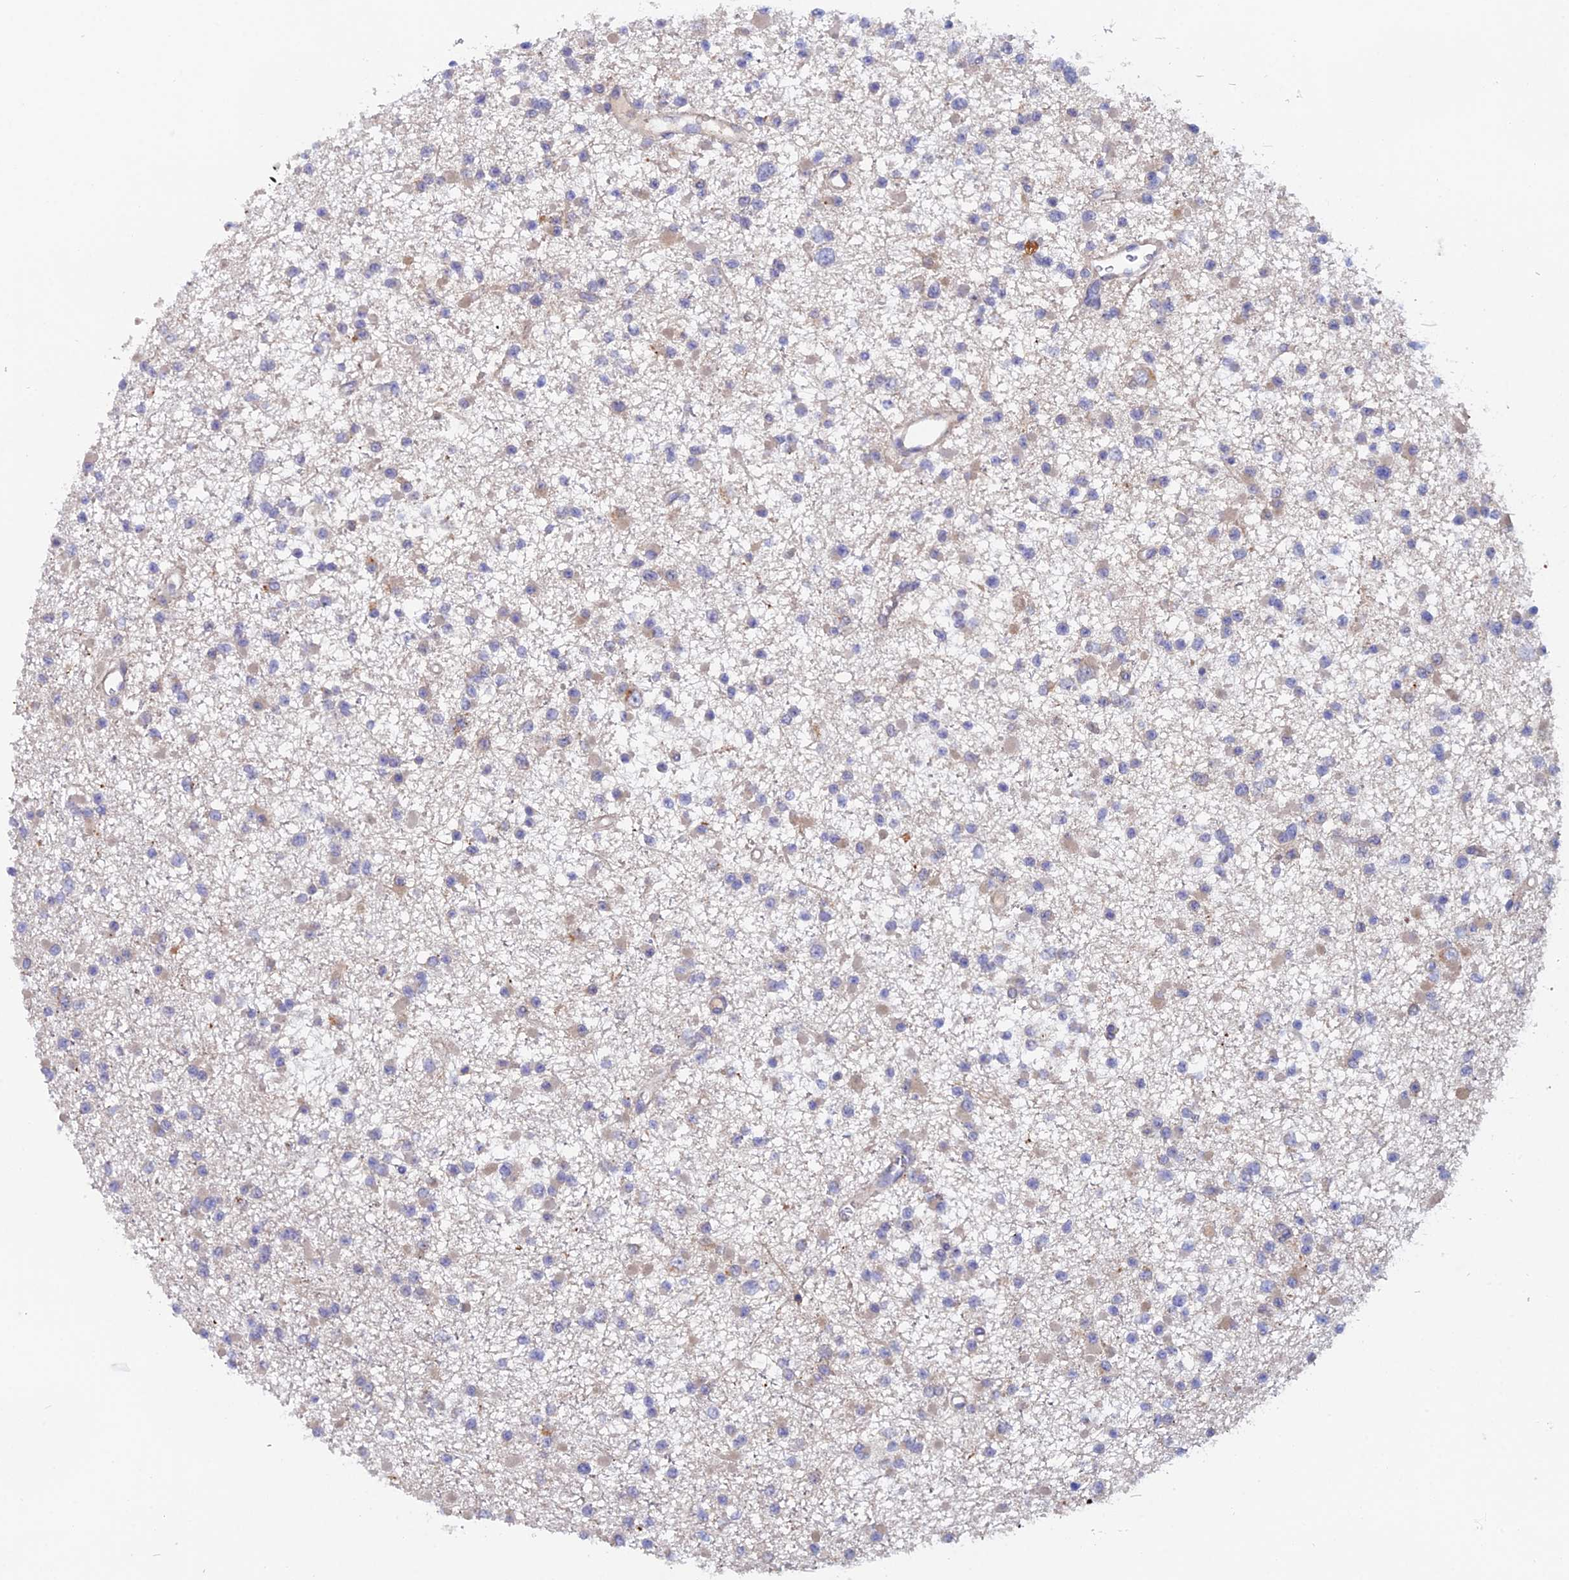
{"staining": {"intensity": "weak", "quantity": "<25%", "location": "cytoplasmic/membranous"}, "tissue": "glioma", "cell_type": "Tumor cells", "image_type": "cancer", "snomed": [{"axis": "morphology", "description": "Glioma, malignant, Low grade"}, {"axis": "topography", "description": "Brain"}], "caption": "Low-grade glioma (malignant) was stained to show a protein in brown. There is no significant positivity in tumor cells.", "gene": "FZR1", "patient": {"sex": "female", "age": 22}}